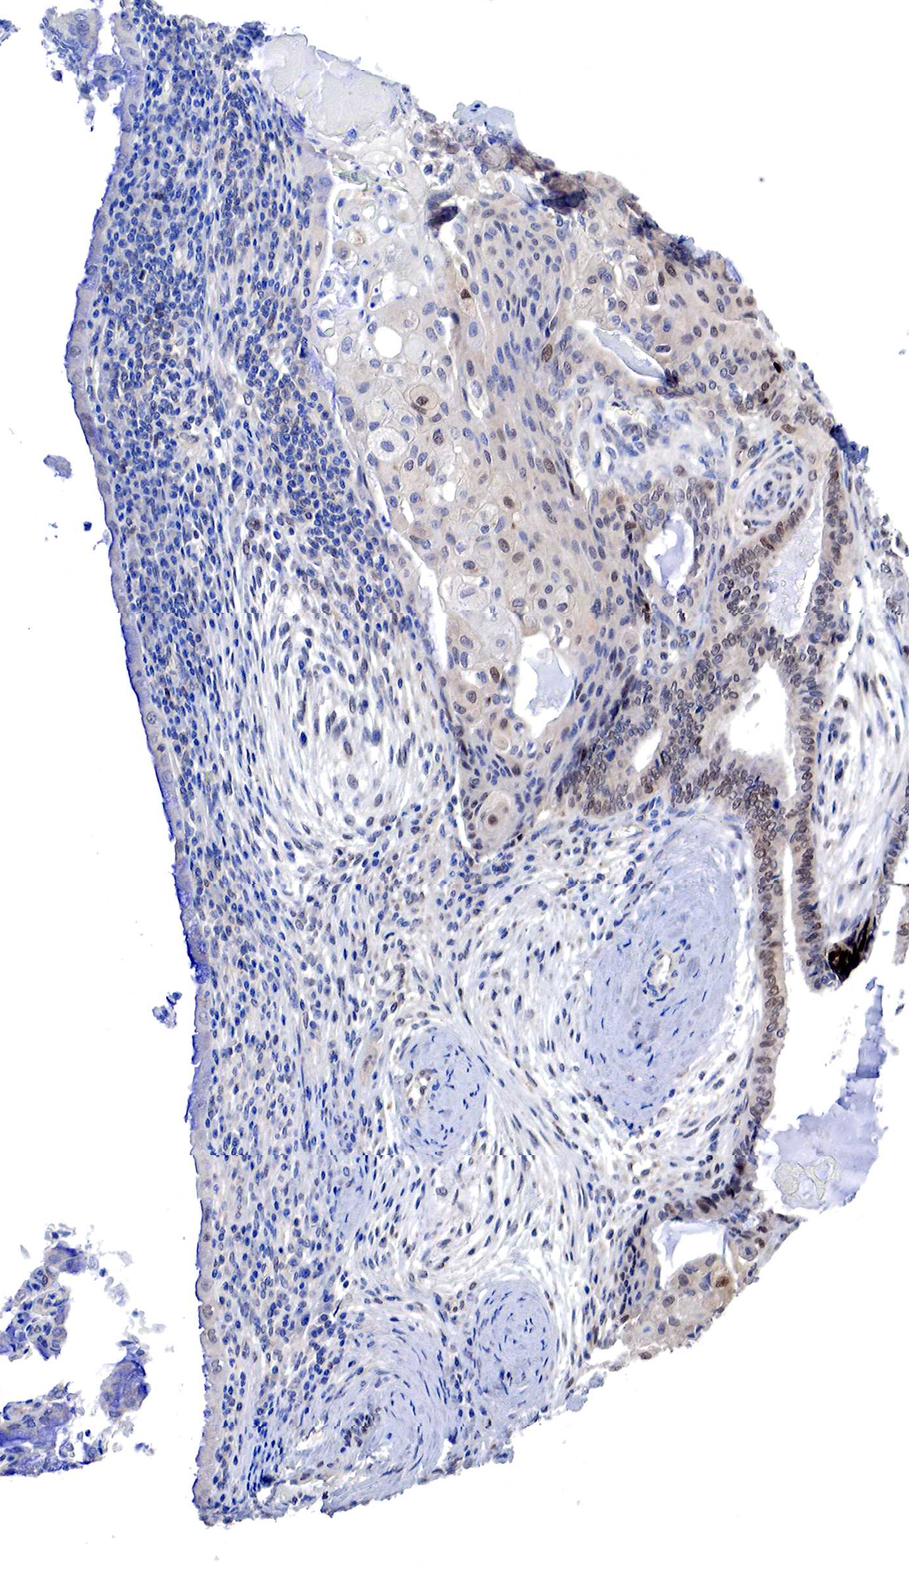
{"staining": {"intensity": "weak", "quantity": "25%-75%", "location": "cytoplasmic/membranous,nuclear"}, "tissue": "endometrial cancer", "cell_type": "Tumor cells", "image_type": "cancer", "snomed": [{"axis": "morphology", "description": "Adenocarcinoma, NOS"}, {"axis": "topography", "description": "Endometrium"}], "caption": "An immunohistochemistry (IHC) photomicrograph of tumor tissue is shown. Protein staining in brown labels weak cytoplasmic/membranous and nuclear positivity in endometrial cancer (adenocarcinoma) within tumor cells.", "gene": "PABIR2", "patient": {"sex": "female", "age": 79}}